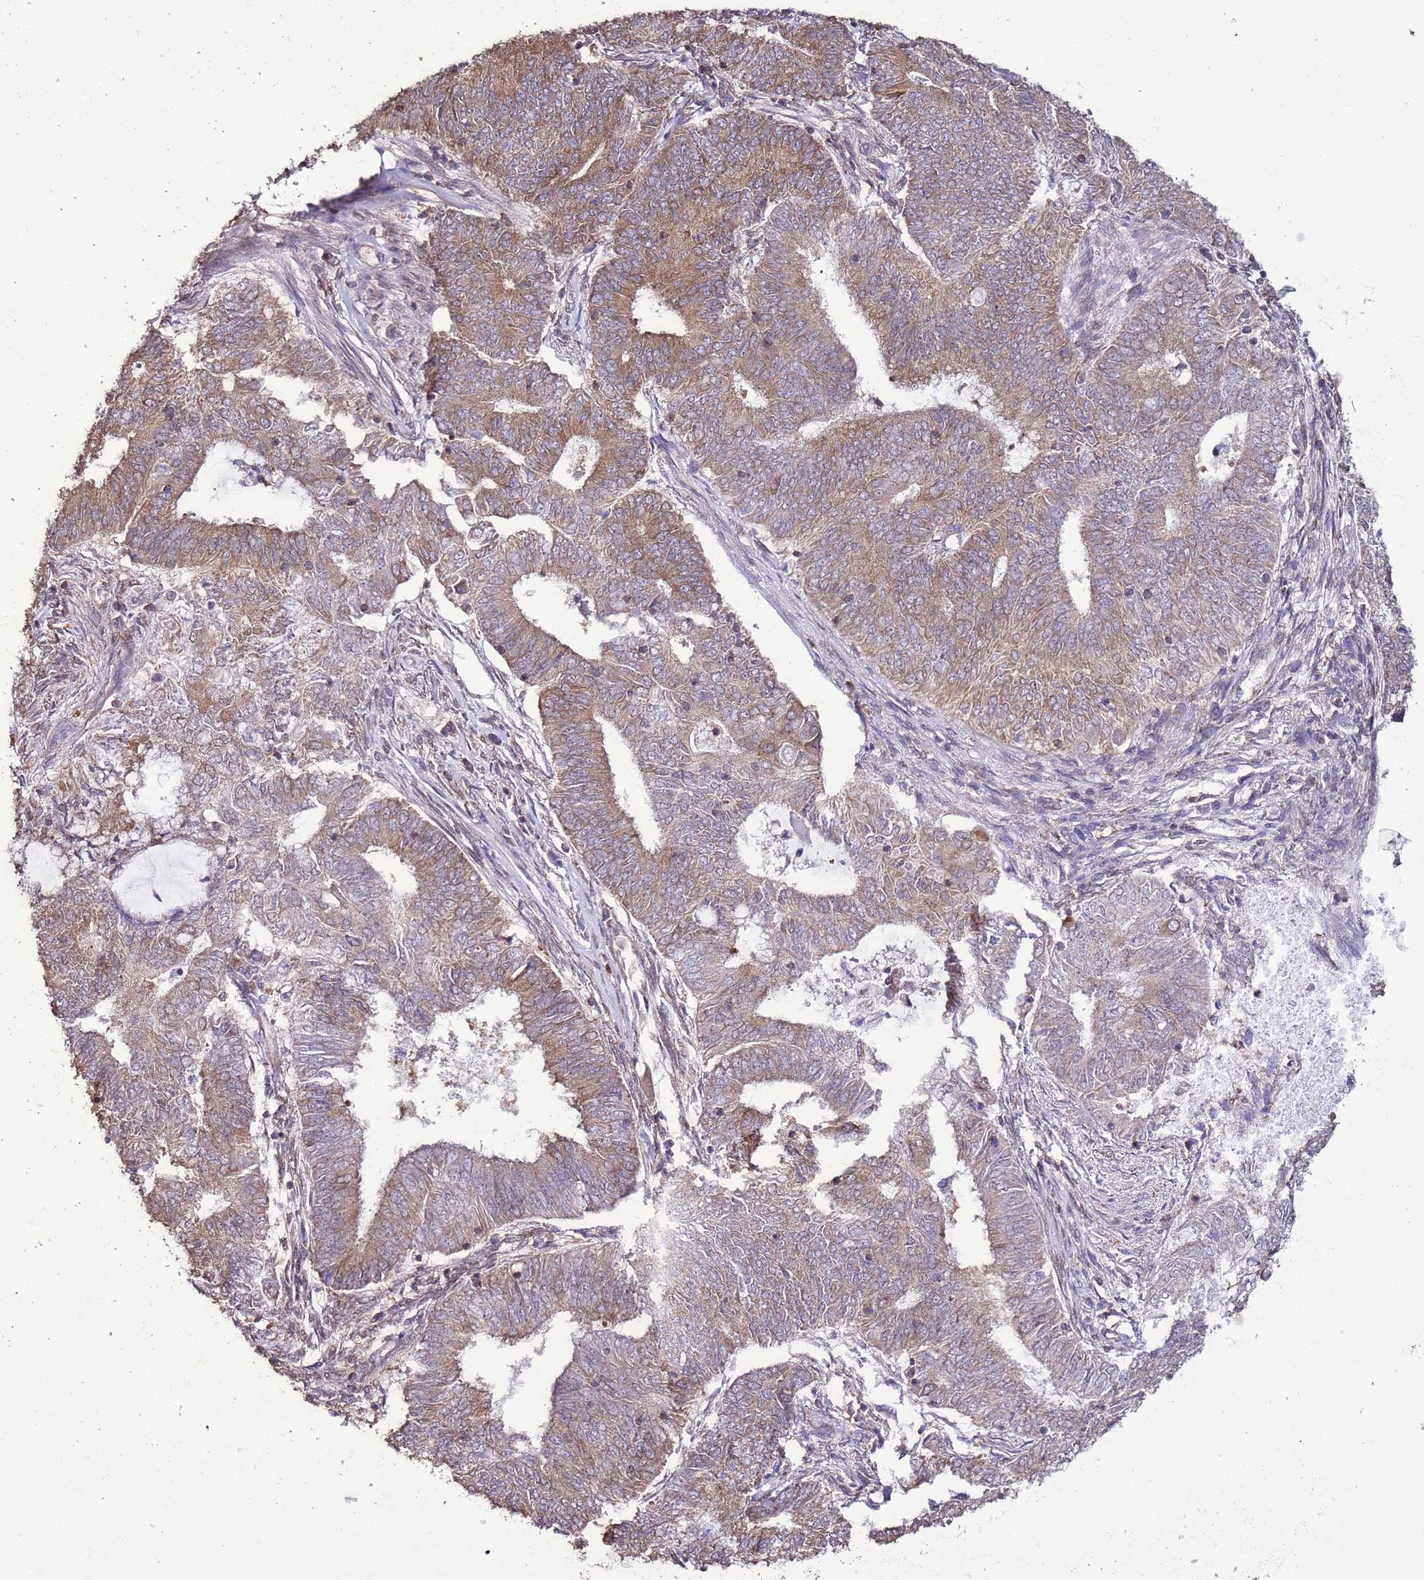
{"staining": {"intensity": "moderate", "quantity": ">75%", "location": "cytoplasmic/membranous"}, "tissue": "endometrial cancer", "cell_type": "Tumor cells", "image_type": "cancer", "snomed": [{"axis": "morphology", "description": "Adenocarcinoma, NOS"}, {"axis": "topography", "description": "Endometrium"}], "caption": "Adenocarcinoma (endometrial) stained with IHC shows moderate cytoplasmic/membranous staining in approximately >75% of tumor cells.", "gene": "SLC41A3", "patient": {"sex": "female", "age": 62}}